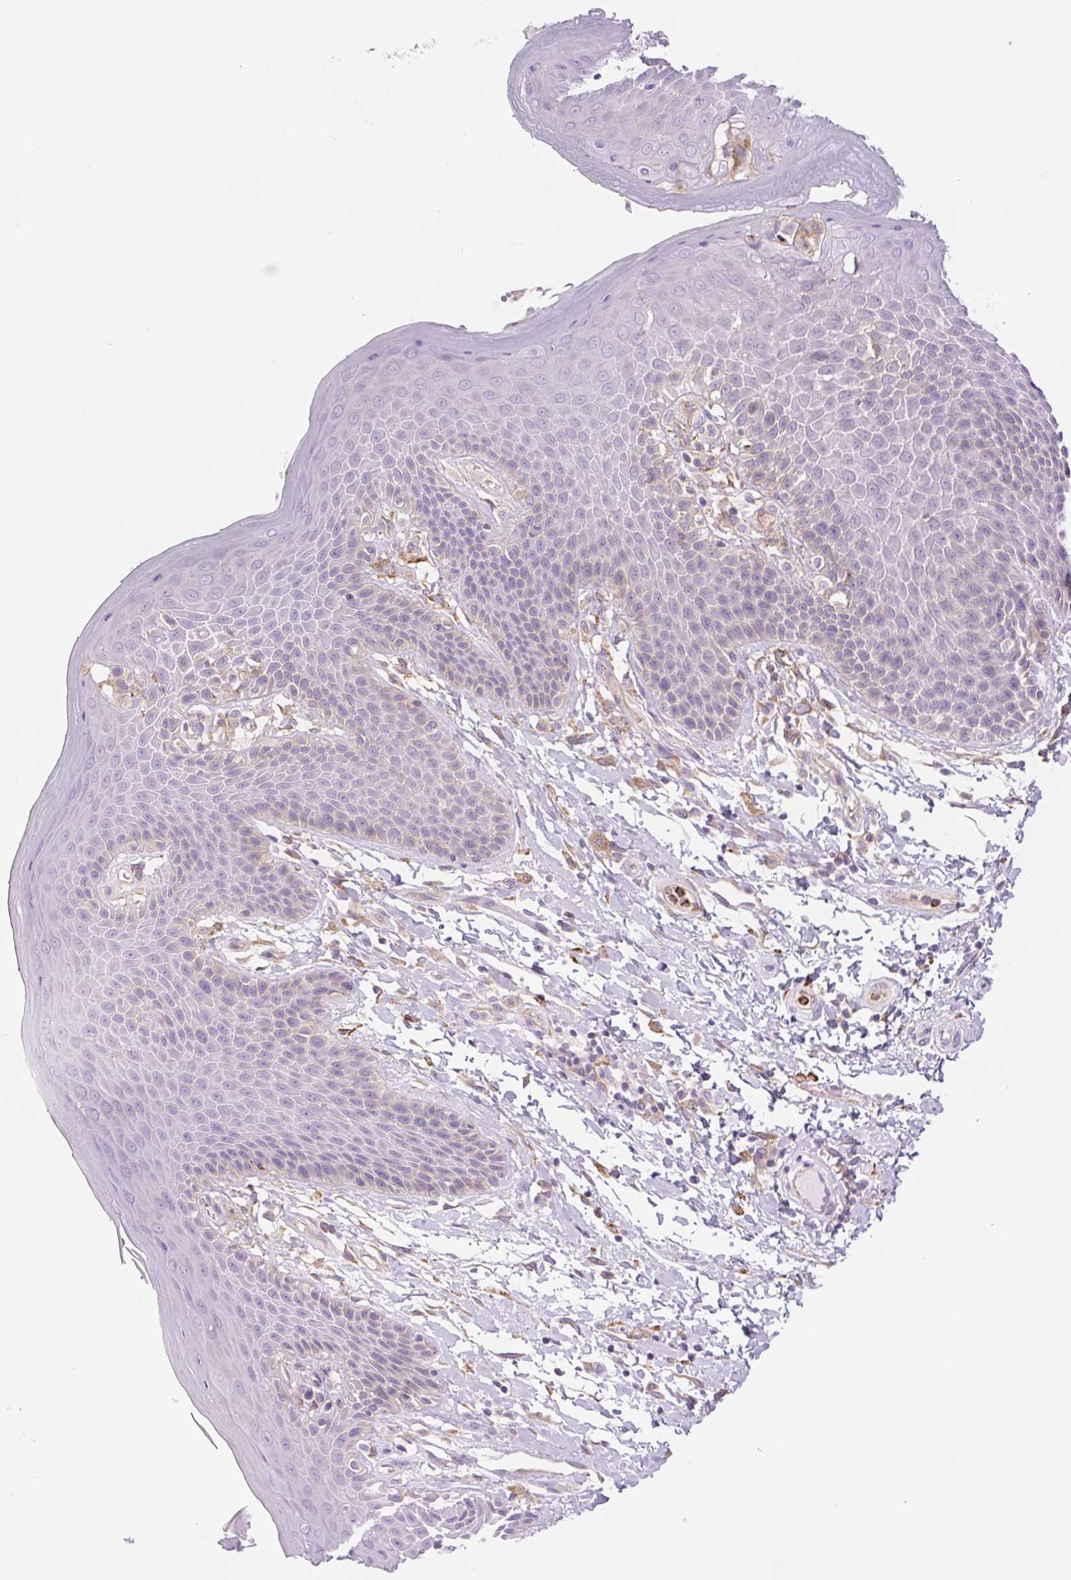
{"staining": {"intensity": "weak", "quantity": "<25%", "location": "cytoplasmic/membranous"}, "tissue": "skin", "cell_type": "Epidermal cells", "image_type": "normal", "snomed": [{"axis": "morphology", "description": "Normal tissue, NOS"}, {"axis": "topography", "description": "Peripheral nerve tissue"}], "caption": "The photomicrograph reveals no significant positivity in epidermal cells of skin.", "gene": "SH2D6", "patient": {"sex": "male", "age": 51}}